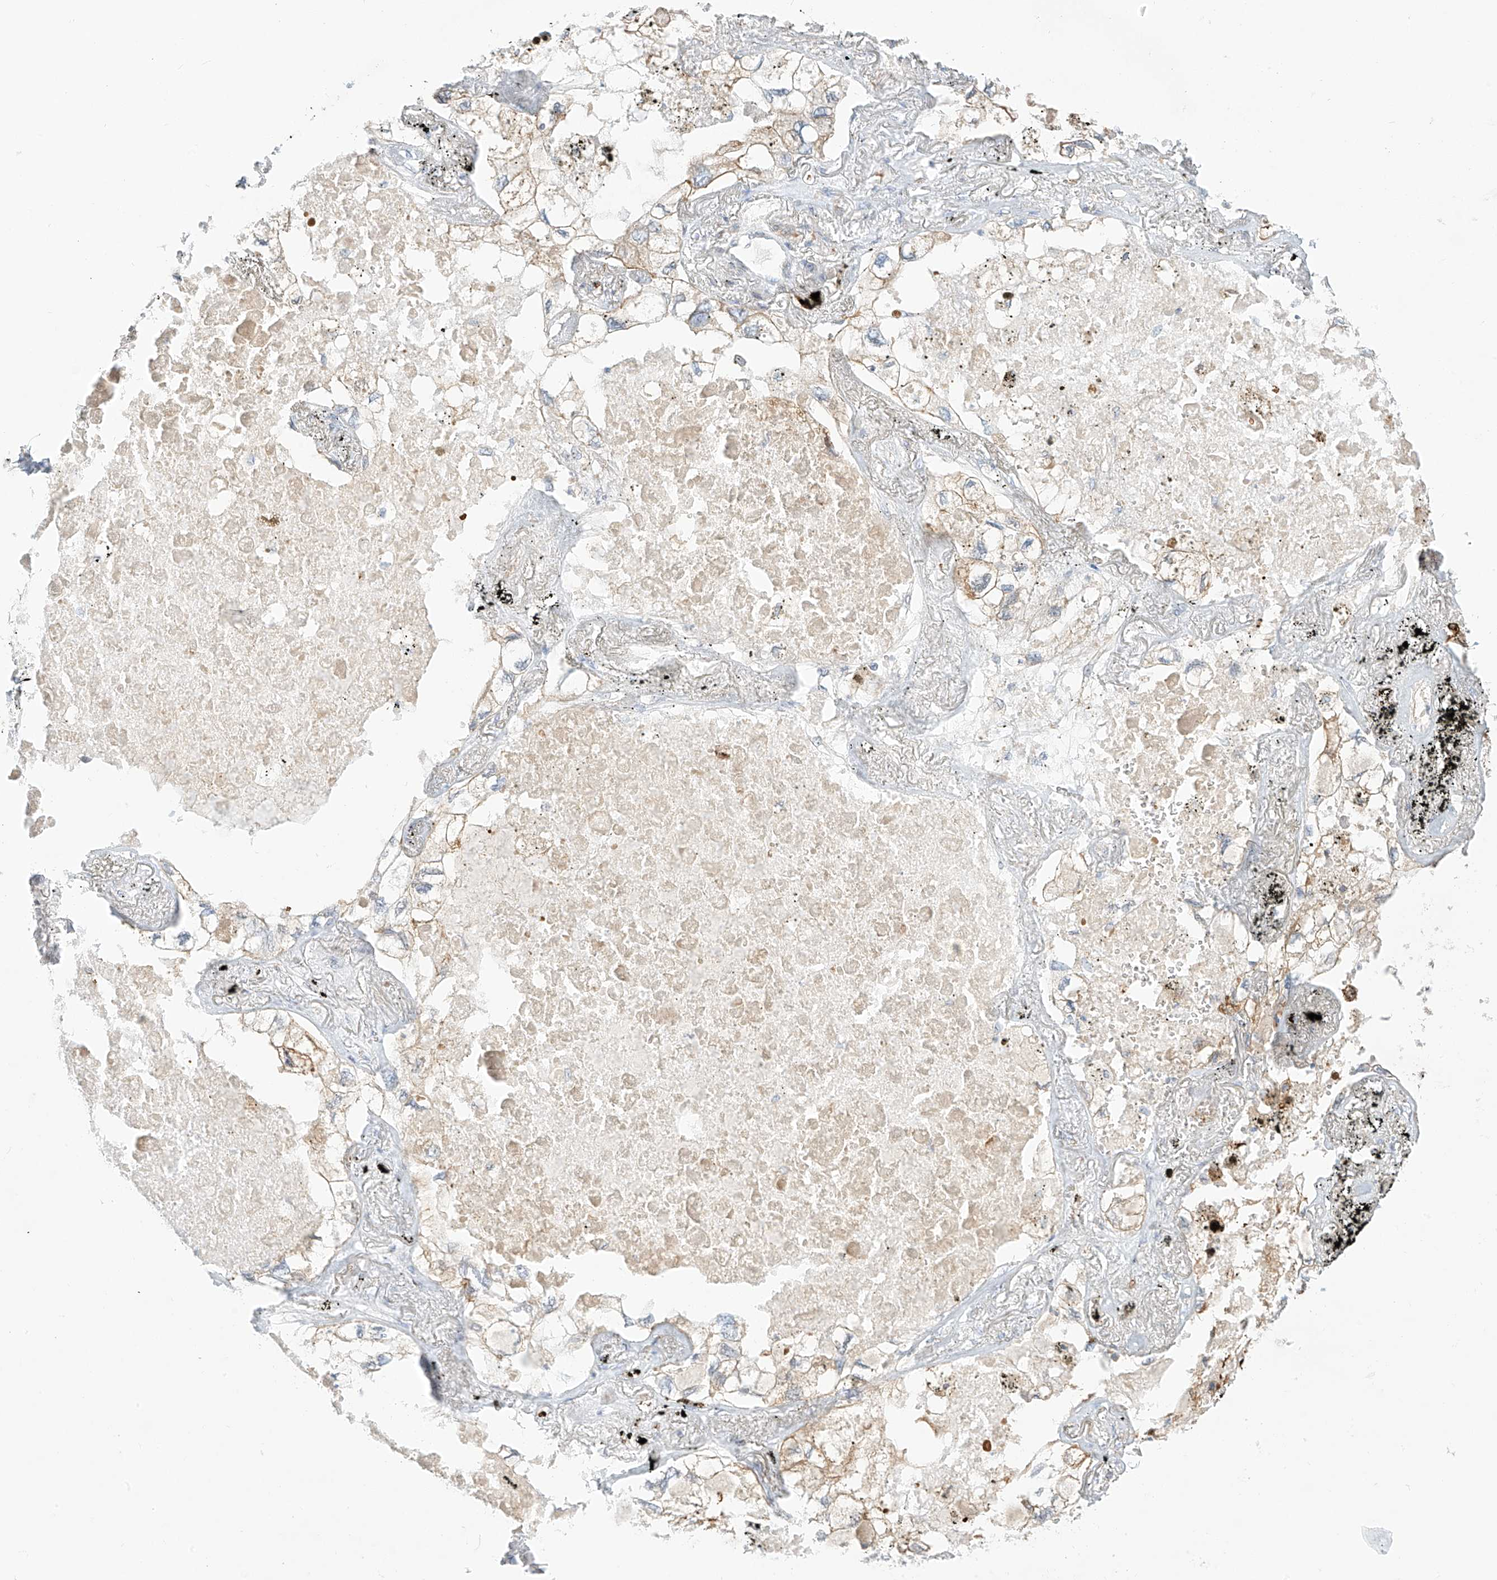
{"staining": {"intensity": "weak", "quantity": ">75%", "location": "cytoplasmic/membranous"}, "tissue": "lung cancer", "cell_type": "Tumor cells", "image_type": "cancer", "snomed": [{"axis": "morphology", "description": "Adenocarcinoma, NOS"}, {"axis": "topography", "description": "Lung"}], "caption": "Human adenocarcinoma (lung) stained with a brown dye displays weak cytoplasmic/membranous positive positivity in approximately >75% of tumor cells.", "gene": "PCYOX1", "patient": {"sex": "male", "age": 65}}